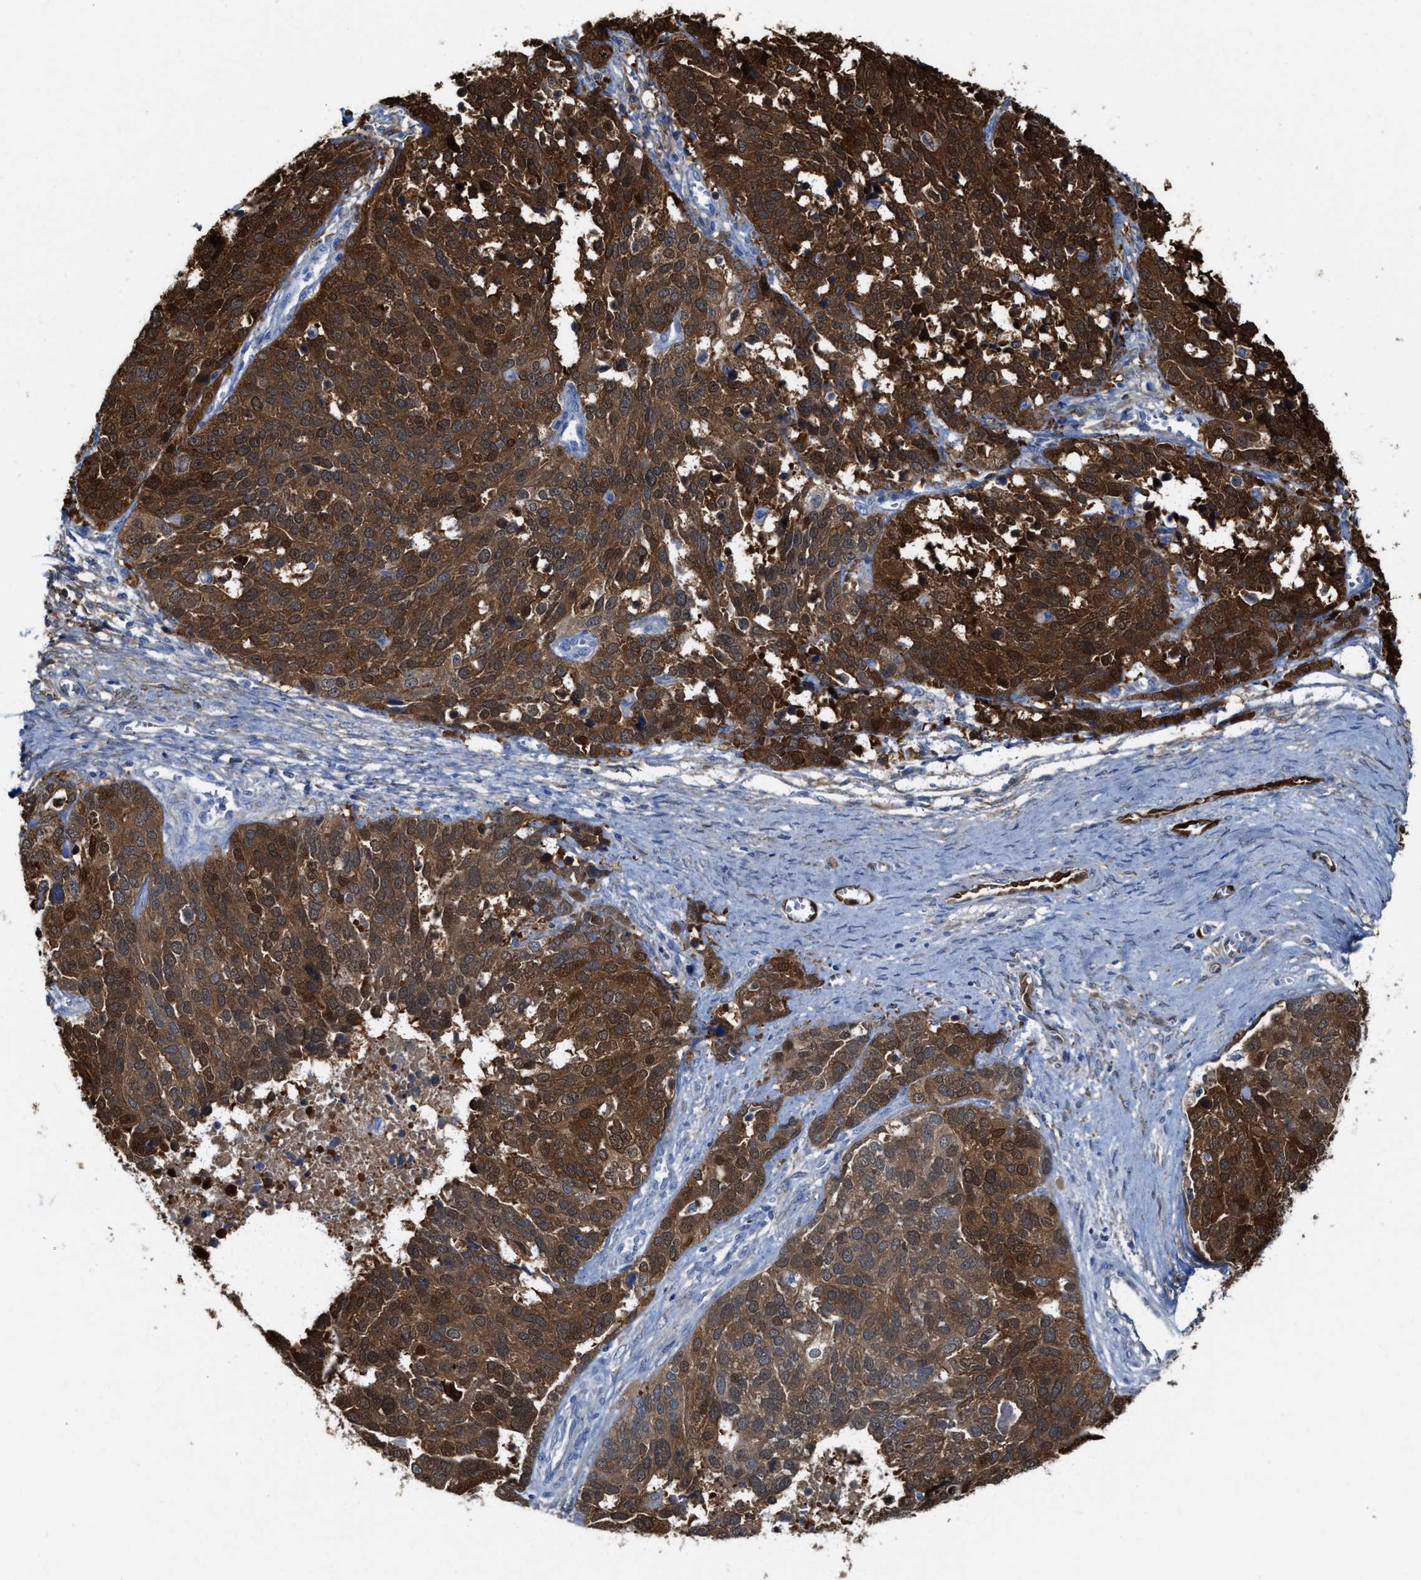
{"staining": {"intensity": "strong", "quantity": ">75%", "location": "cytoplasmic/membranous,nuclear"}, "tissue": "ovarian cancer", "cell_type": "Tumor cells", "image_type": "cancer", "snomed": [{"axis": "morphology", "description": "Cystadenocarcinoma, serous, NOS"}, {"axis": "topography", "description": "Ovary"}], "caption": "About >75% of tumor cells in serous cystadenocarcinoma (ovarian) reveal strong cytoplasmic/membranous and nuclear protein staining as visualized by brown immunohistochemical staining.", "gene": "ASS1", "patient": {"sex": "female", "age": 44}}